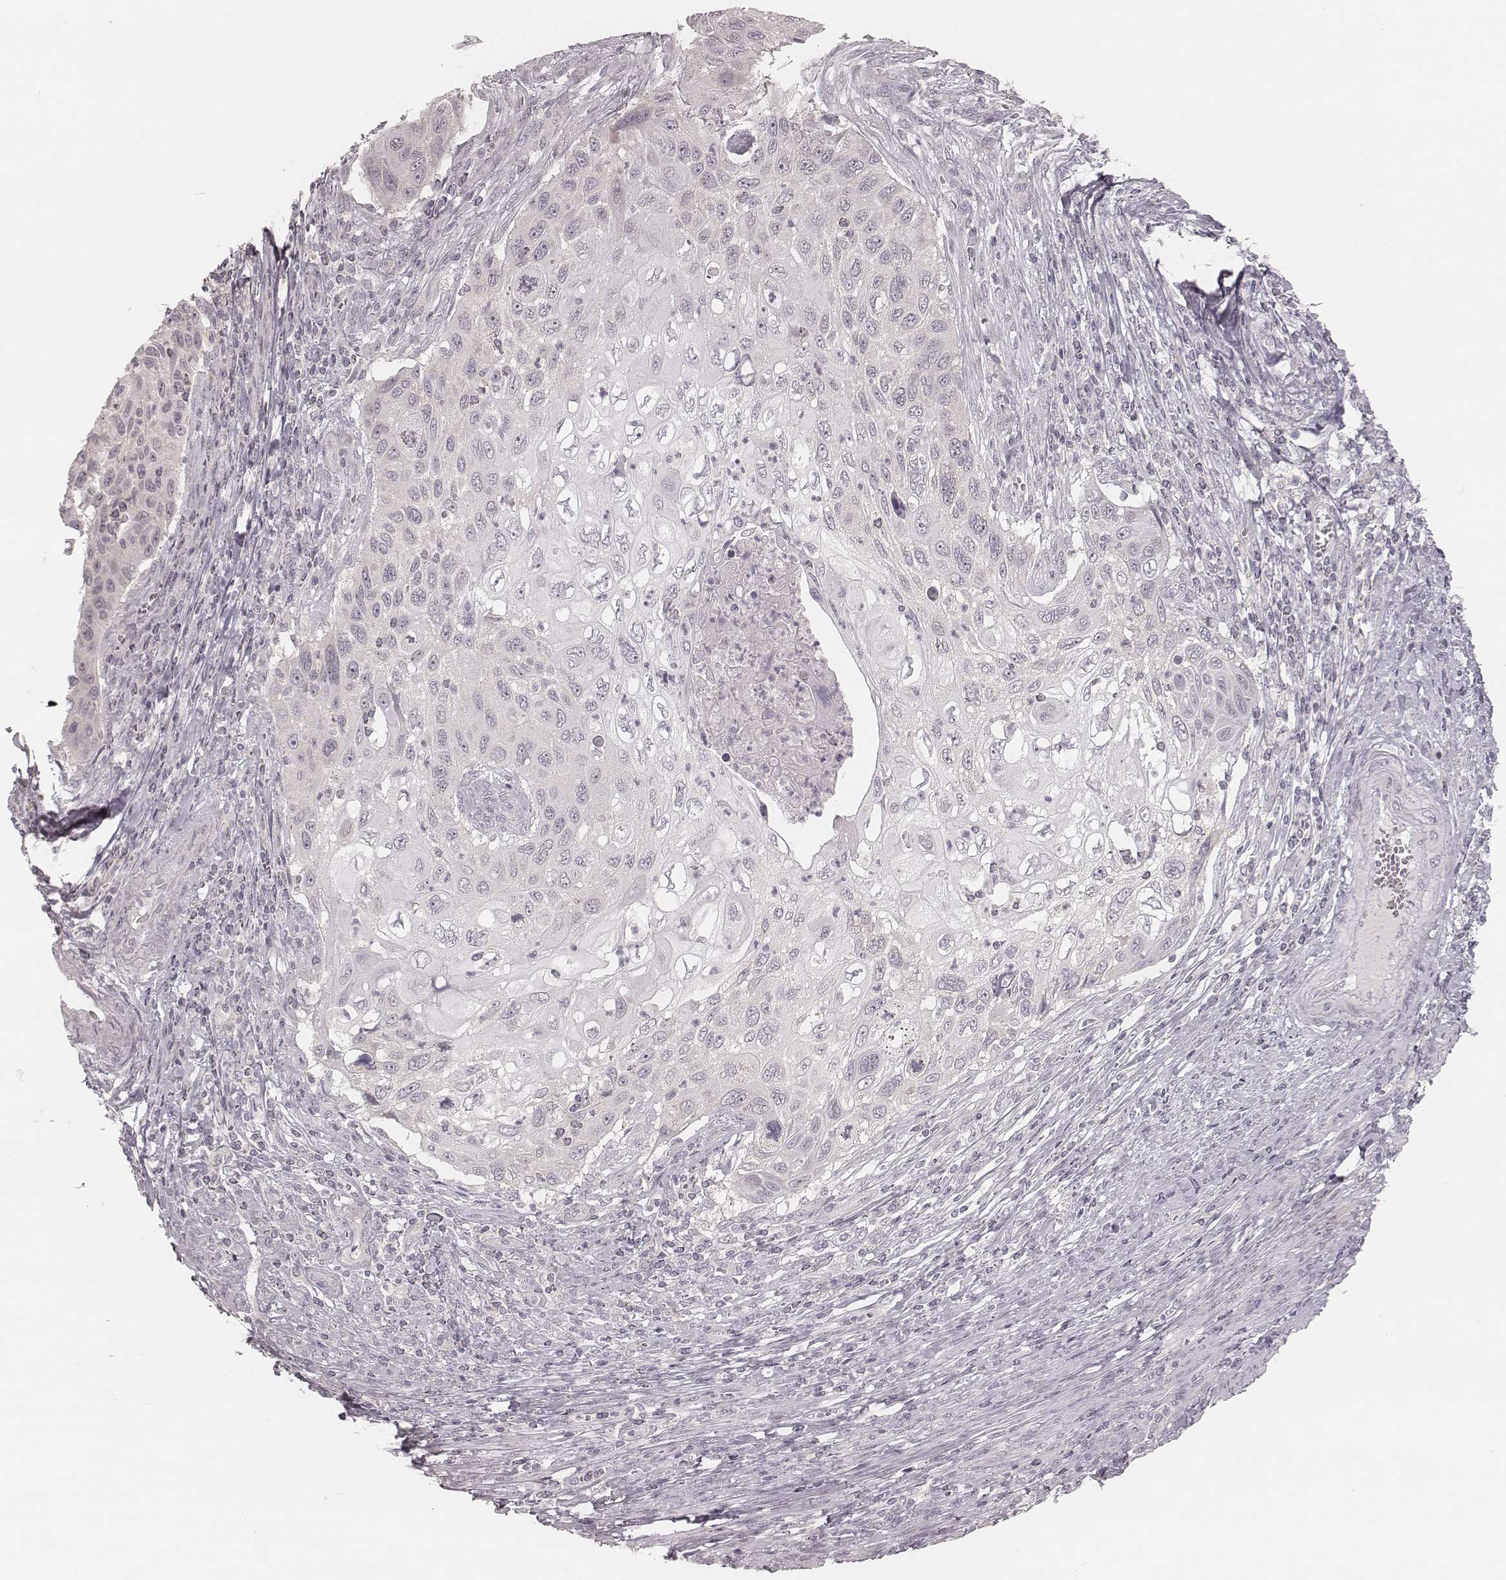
{"staining": {"intensity": "negative", "quantity": "none", "location": "none"}, "tissue": "cervical cancer", "cell_type": "Tumor cells", "image_type": "cancer", "snomed": [{"axis": "morphology", "description": "Squamous cell carcinoma, NOS"}, {"axis": "topography", "description": "Cervix"}], "caption": "IHC of human cervical cancer reveals no staining in tumor cells.", "gene": "ACACB", "patient": {"sex": "female", "age": 70}}